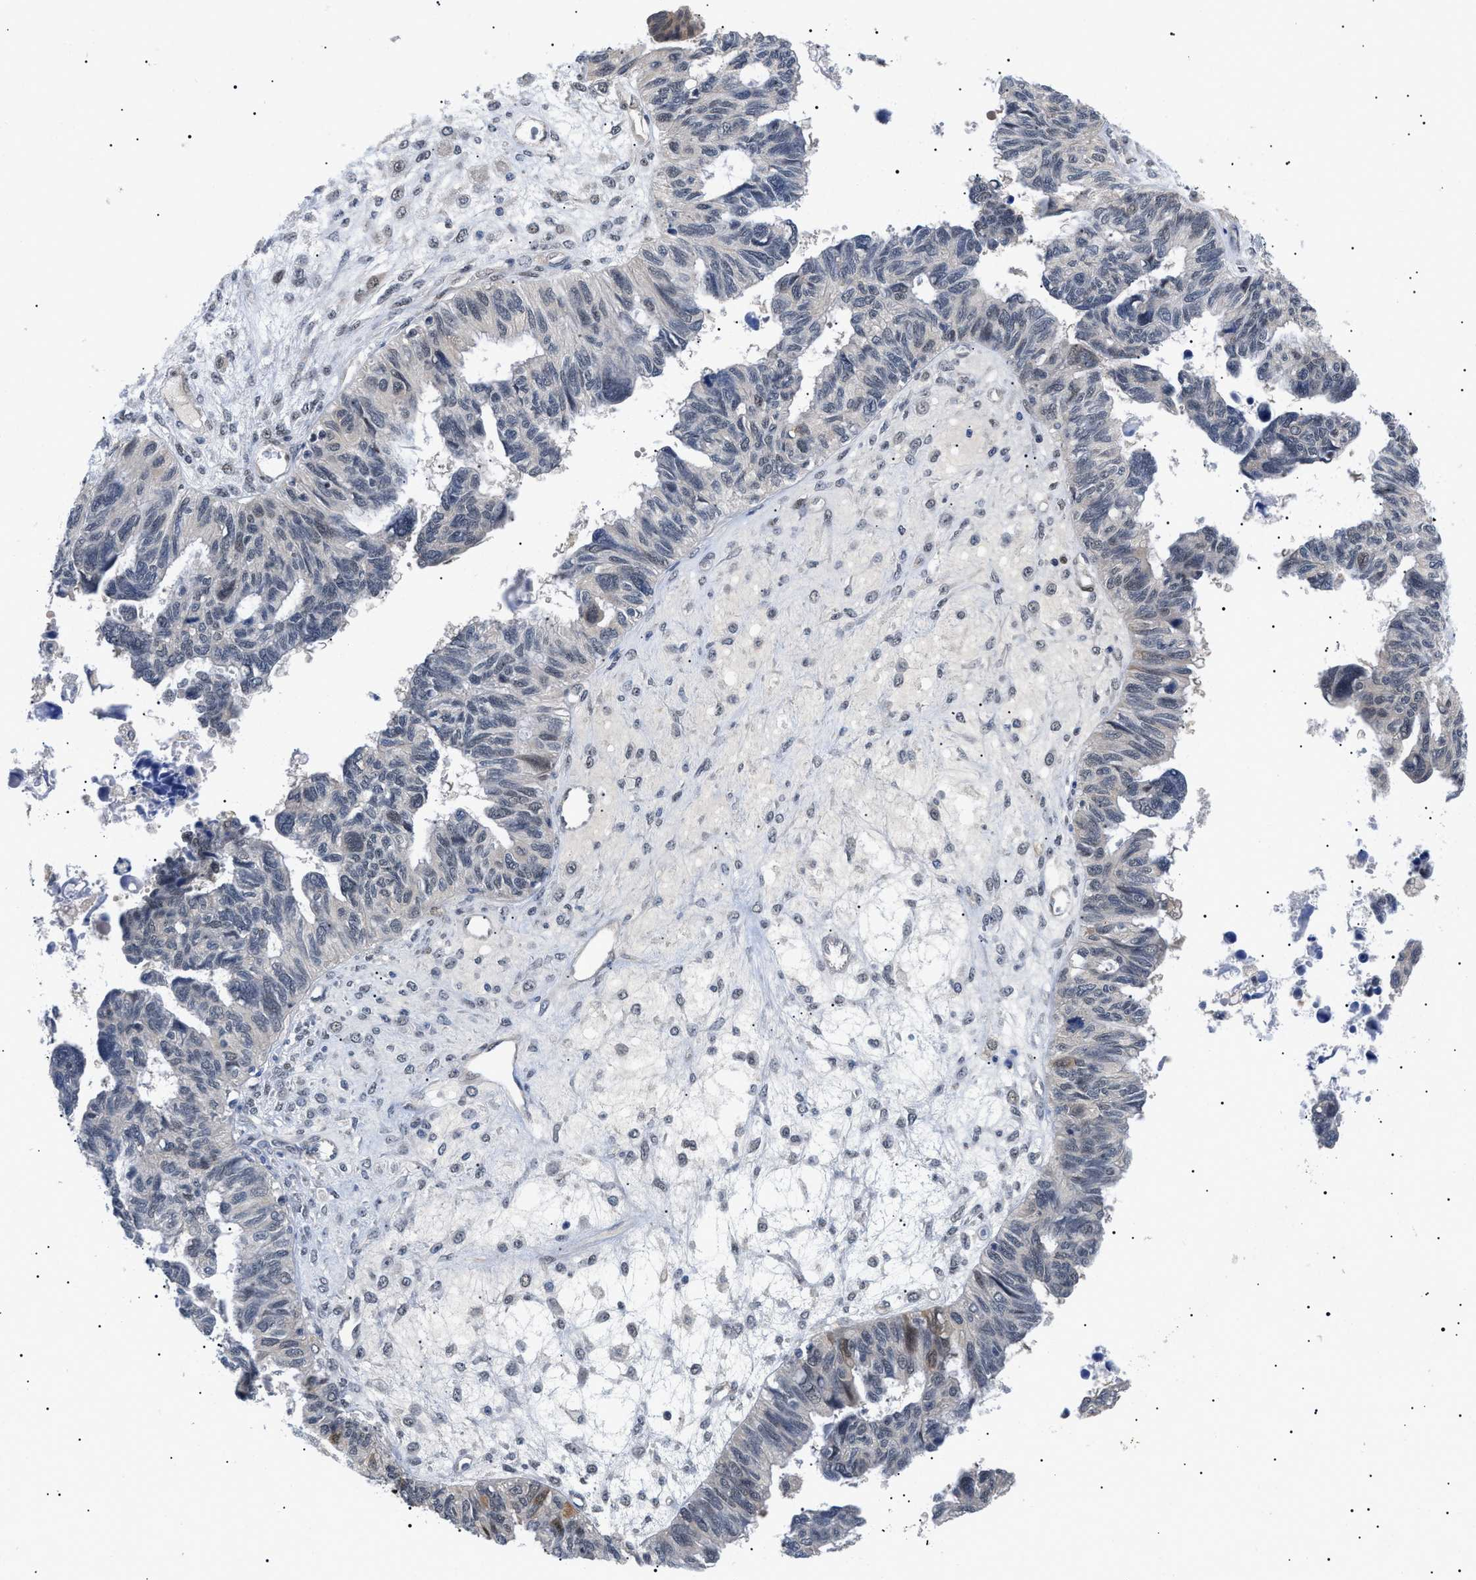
{"staining": {"intensity": "weak", "quantity": "<25%", "location": "nuclear"}, "tissue": "ovarian cancer", "cell_type": "Tumor cells", "image_type": "cancer", "snomed": [{"axis": "morphology", "description": "Cystadenocarcinoma, serous, NOS"}, {"axis": "topography", "description": "Ovary"}], "caption": "Immunohistochemistry (IHC) histopathology image of ovarian serous cystadenocarcinoma stained for a protein (brown), which reveals no expression in tumor cells.", "gene": "GARRE1", "patient": {"sex": "female", "age": 79}}